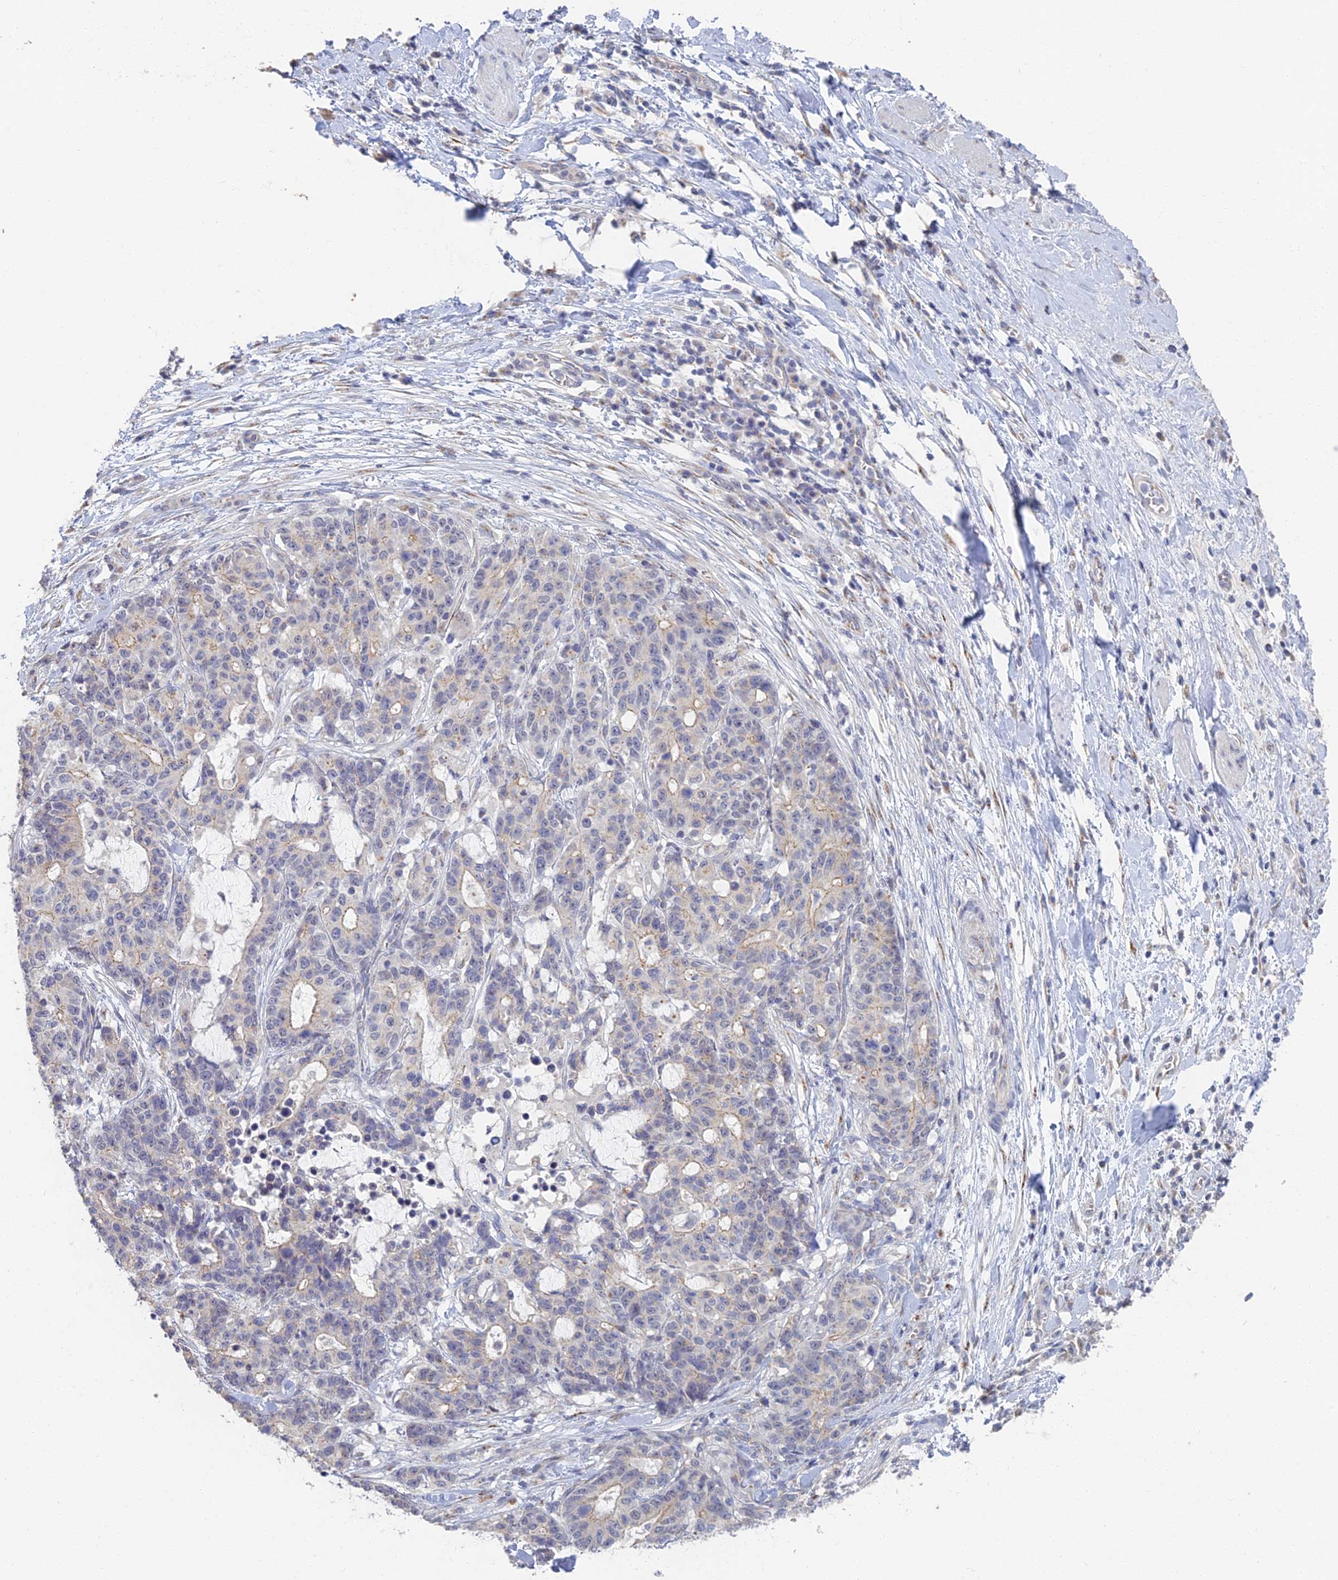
{"staining": {"intensity": "negative", "quantity": "none", "location": "none"}, "tissue": "stomach cancer", "cell_type": "Tumor cells", "image_type": "cancer", "snomed": [{"axis": "morphology", "description": "Normal tissue, NOS"}, {"axis": "morphology", "description": "Adenocarcinoma, NOS"}, {"axis": "topography", "description": "Stomach"}], "caption": "This is a histopathology image of immunohistochemistry (IHC) staining of stomach adenocarcinoma, which shows no positivity in tumor cells. (Immunohistochemistry, brightfield microscopy, high magnification).", "gene": "GPATCH1", "patient": {"sex": "female", "age": 64}}